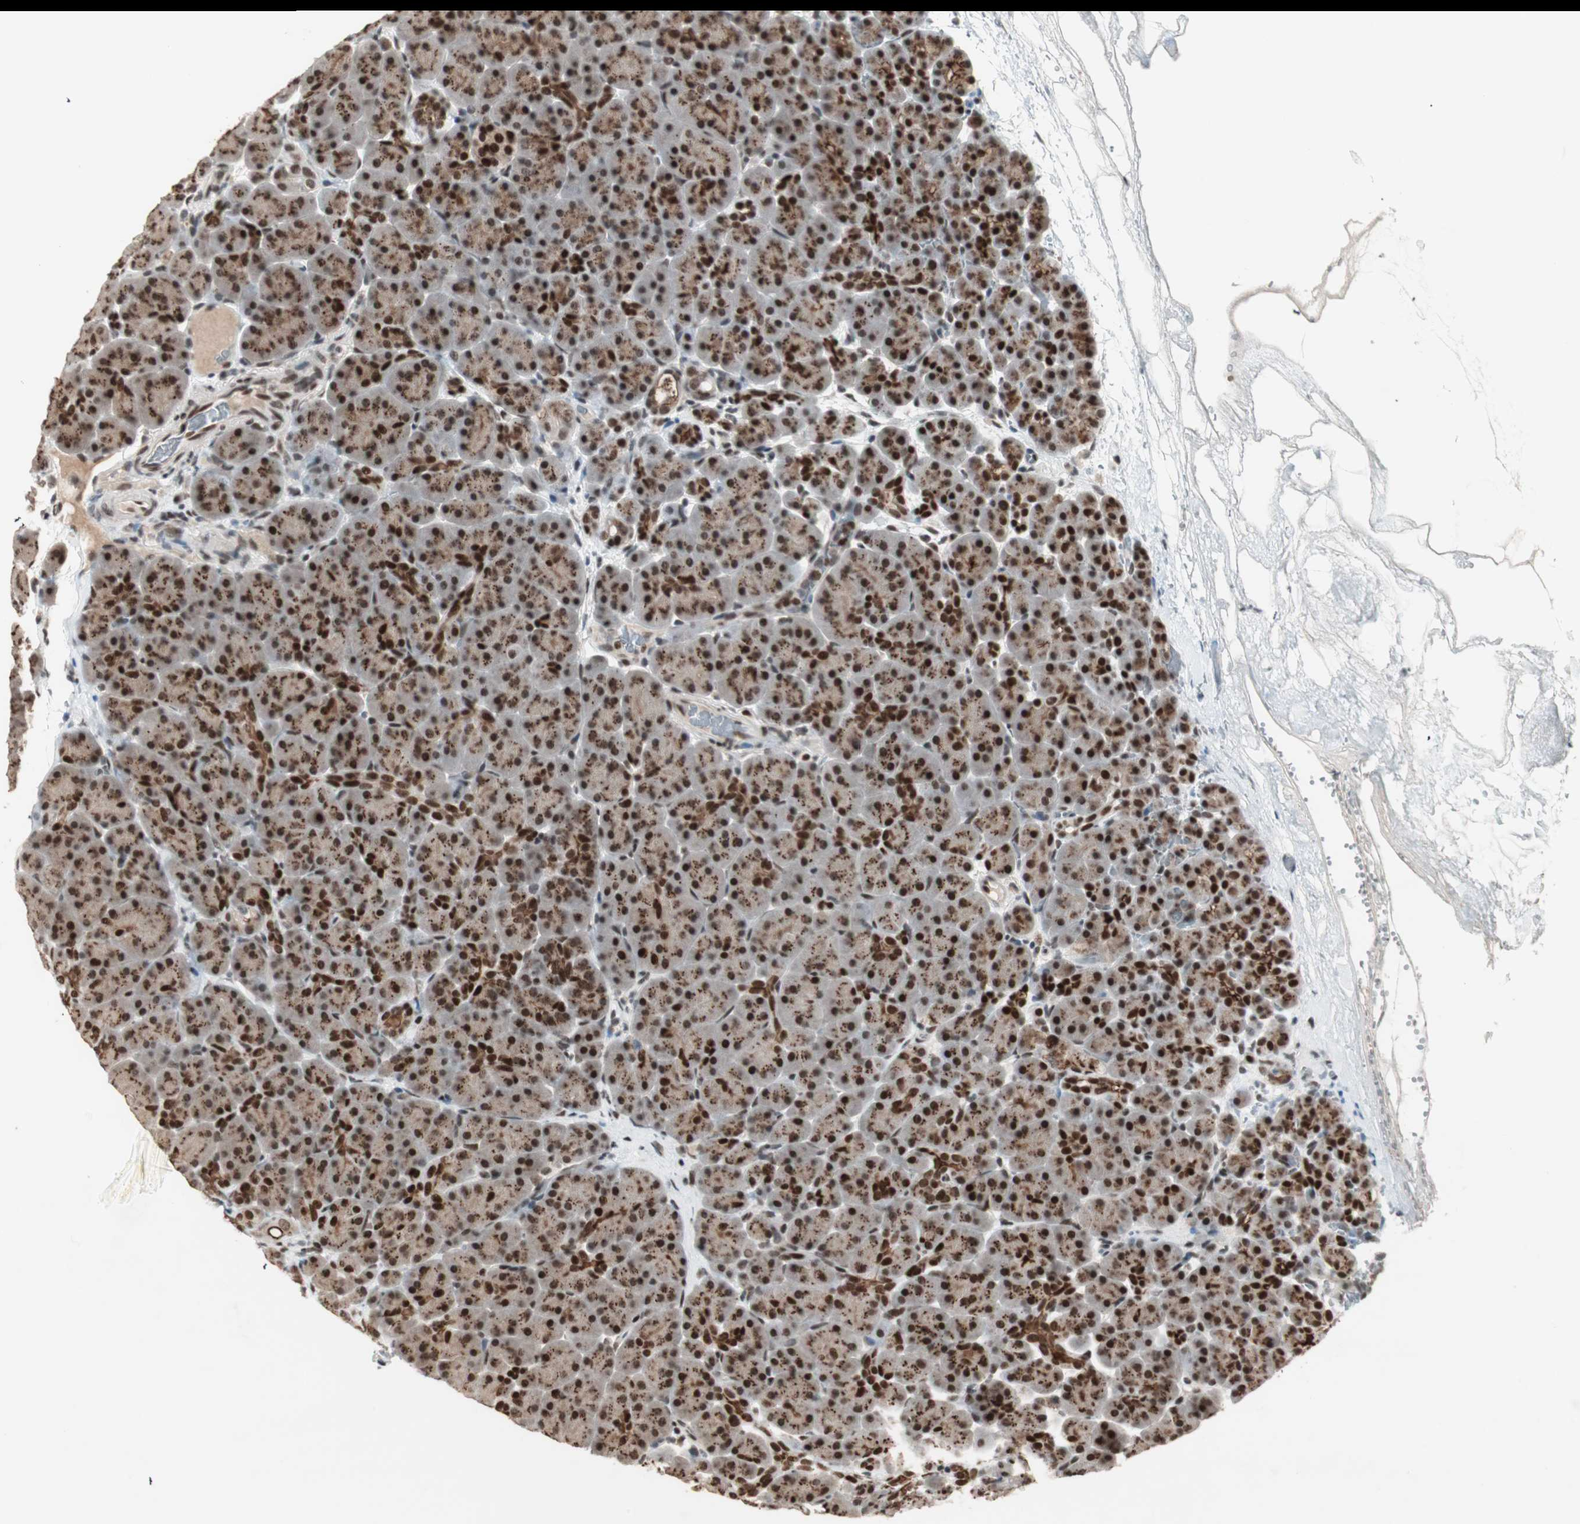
{"staining": {"intensity": "strong", "quantity": ">75%", "location": "cytoplasmic/membranous,nuclear"}, "tissue": "pancreas", "cell_type": "Exocrine glandular cells", "image_type": "normal", "snomed": [{"axis": "morphology", "description": "Normal tissue, NOS"}, {"axis": "topography", "description": "Pancreas"}], "caption": "Immunohistochemistry (IHC) image of unremarkable pancreas: human pancreas stained using IHC displays high levels of strong protein expression localized specifically in the cytoplasmic/membranous,nuclear of exocrine glandular cells, appearing as a cytoplasmic/membranous,nuclear brown color.", "gene": "MDC1", "patient": {"sex": "male", "age": 66}}